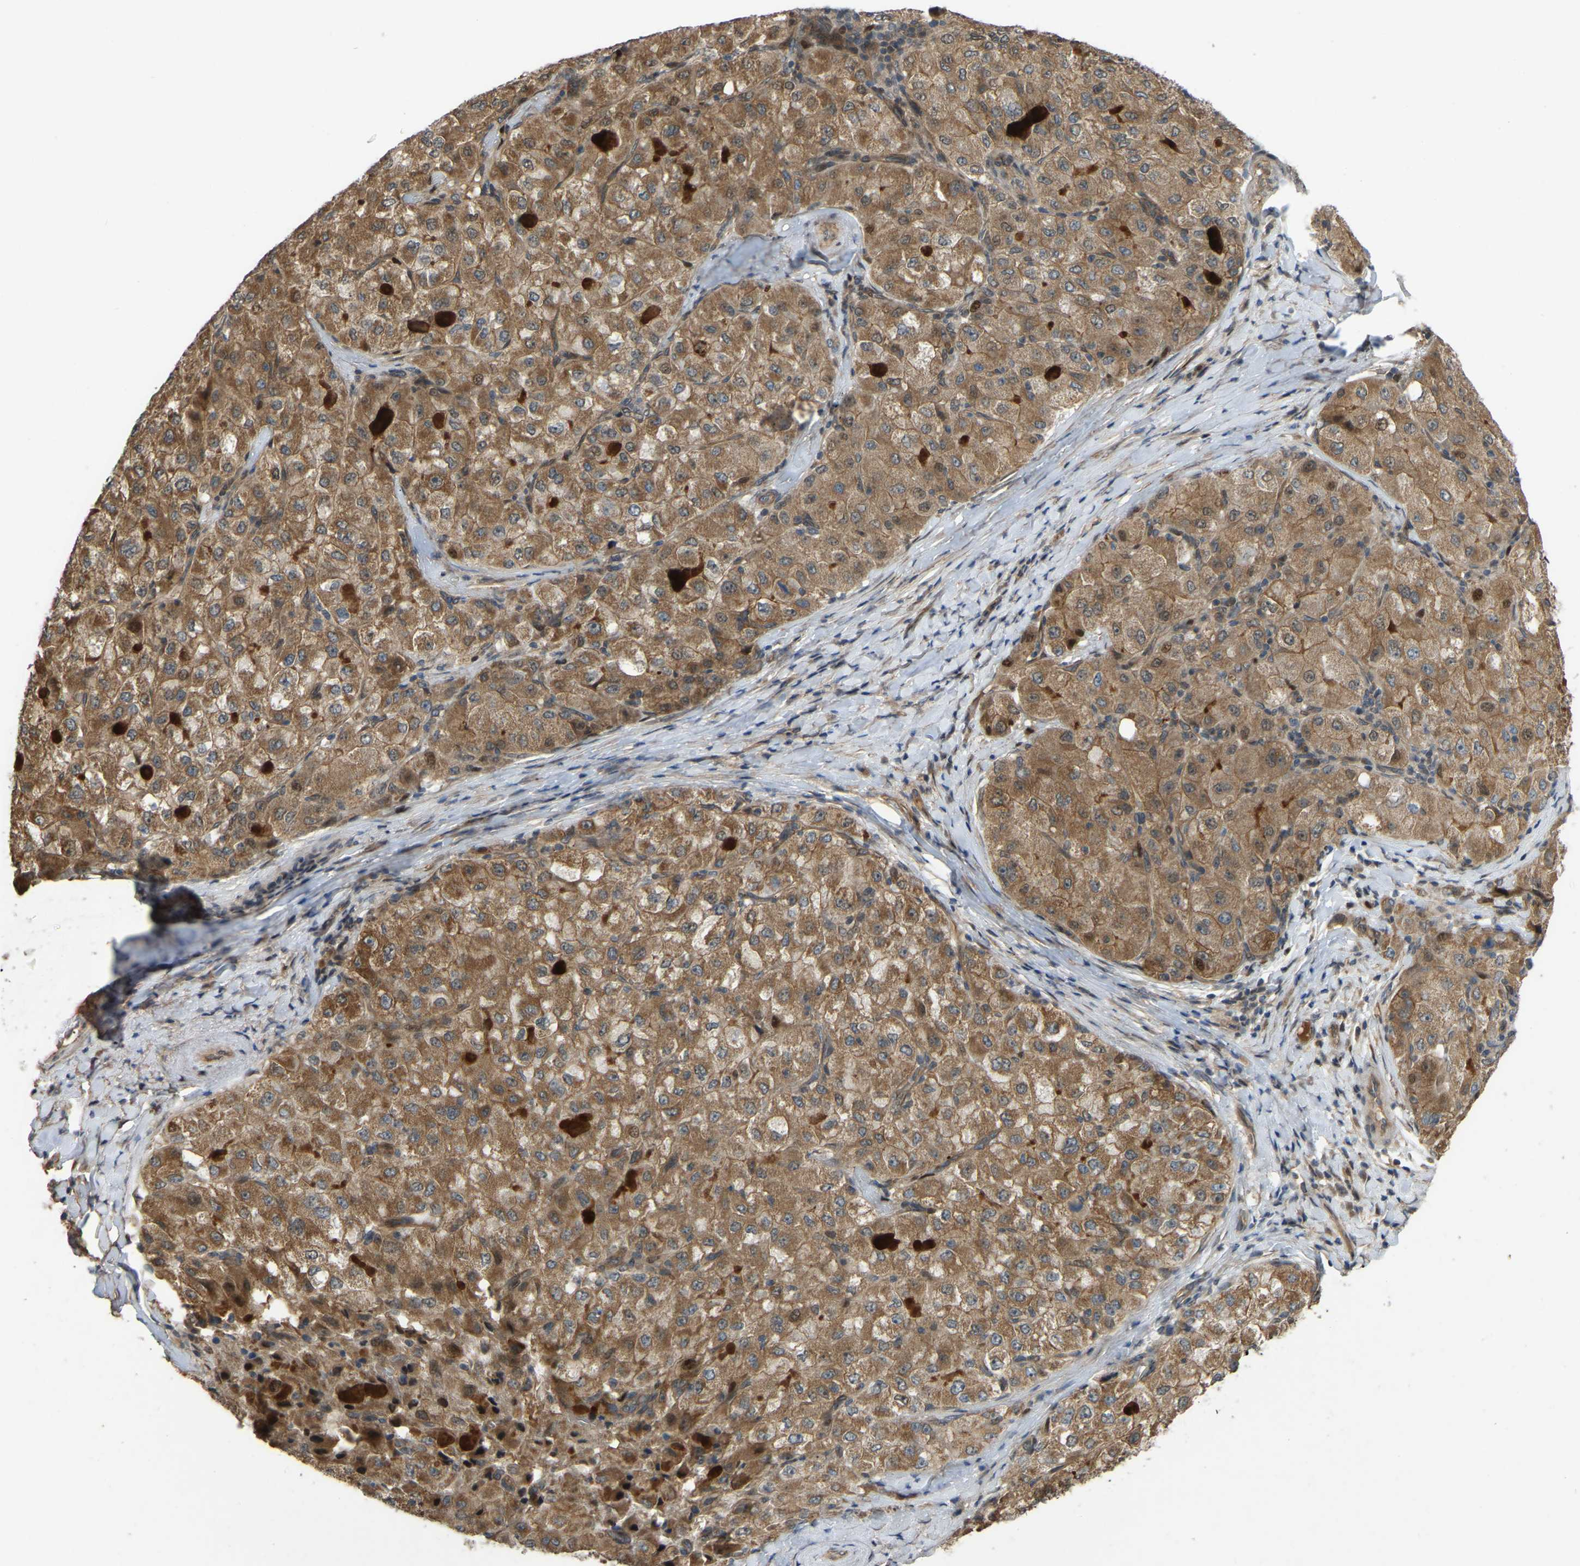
{"staining": {"intensity": "moderate", "quantity": ">75%", "location": "cytoplasmic/membranous"}, "tissue": "liver cancer", "cell_type": "Tumor cells", "image_type": "cancer", "snomed": [{"axis": "morphology", "description": "Carcinoma, Hepatocellular, NOS"}, {"axis": "topography", "description": "Liver"}], "caption": "Liver cancer (hepatocellular carcinoma) stained with immunohistochemistry (IHC) demonstrates moderate cytoplasmic/membranous positivity in approximately >75% of tumor cells. (IHC, brightfield microscopy, high magnification).", "gene": "C21orf91", "patient": {"sex": "male", "age": 80}}